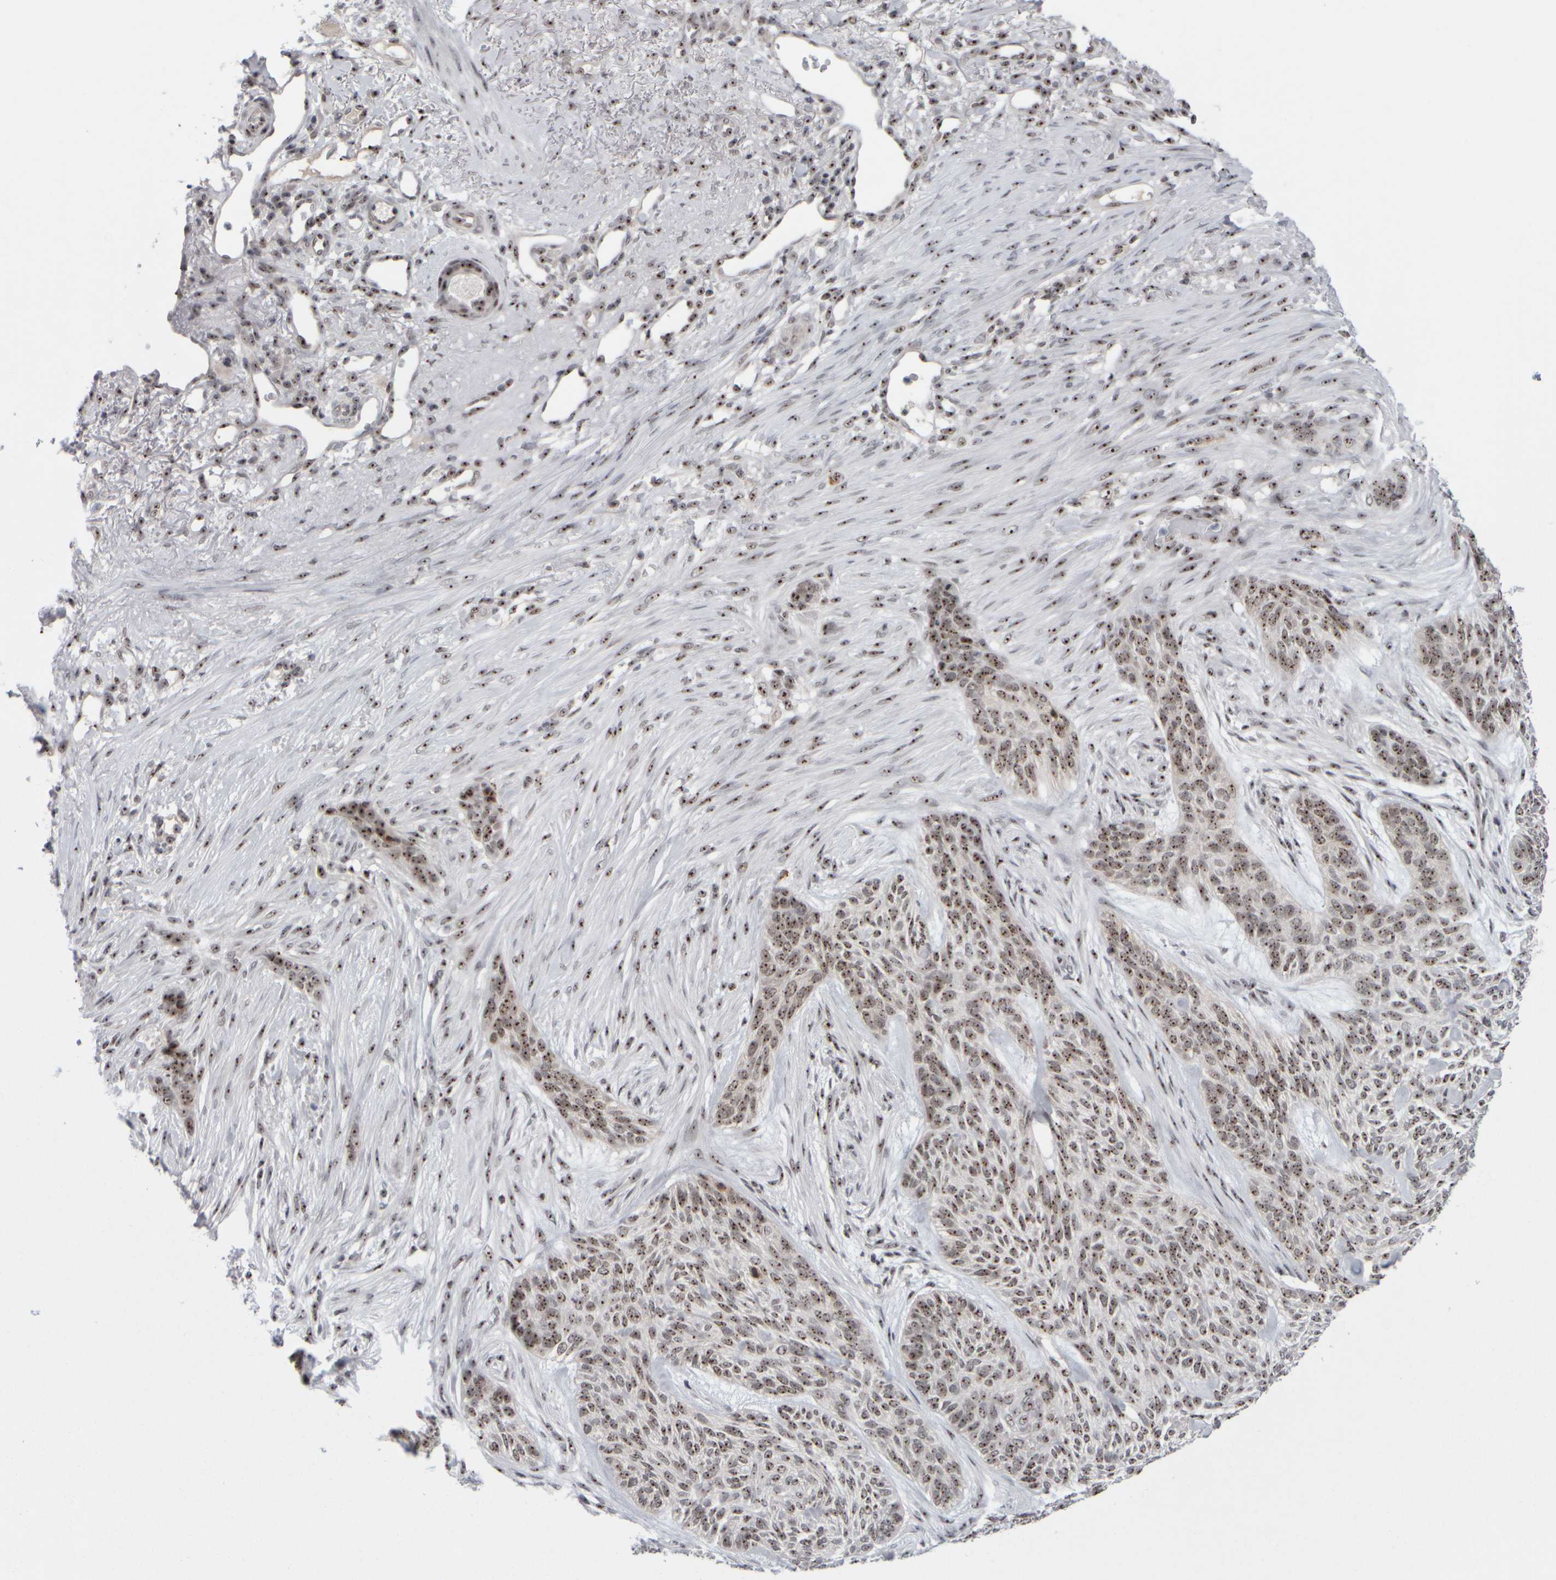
{"staining": {"intensity": "moderate", "quantity": ">75%", "location": "nuclear"}, "tissue": "skin cancer", "cell_type": "Tumor cells", "image_type": "cancer", "snomed": [{"axis": "morphology", "description": "Basal cell carcinoma"}, {"axis": "topography", "description": "Skin"}], "caption": "Skin cancer stained for a protein shows moderate nuclear positivity in tumor cells.", "gene": "SURF6", "patient": {"sex": "male", "age": 55}}